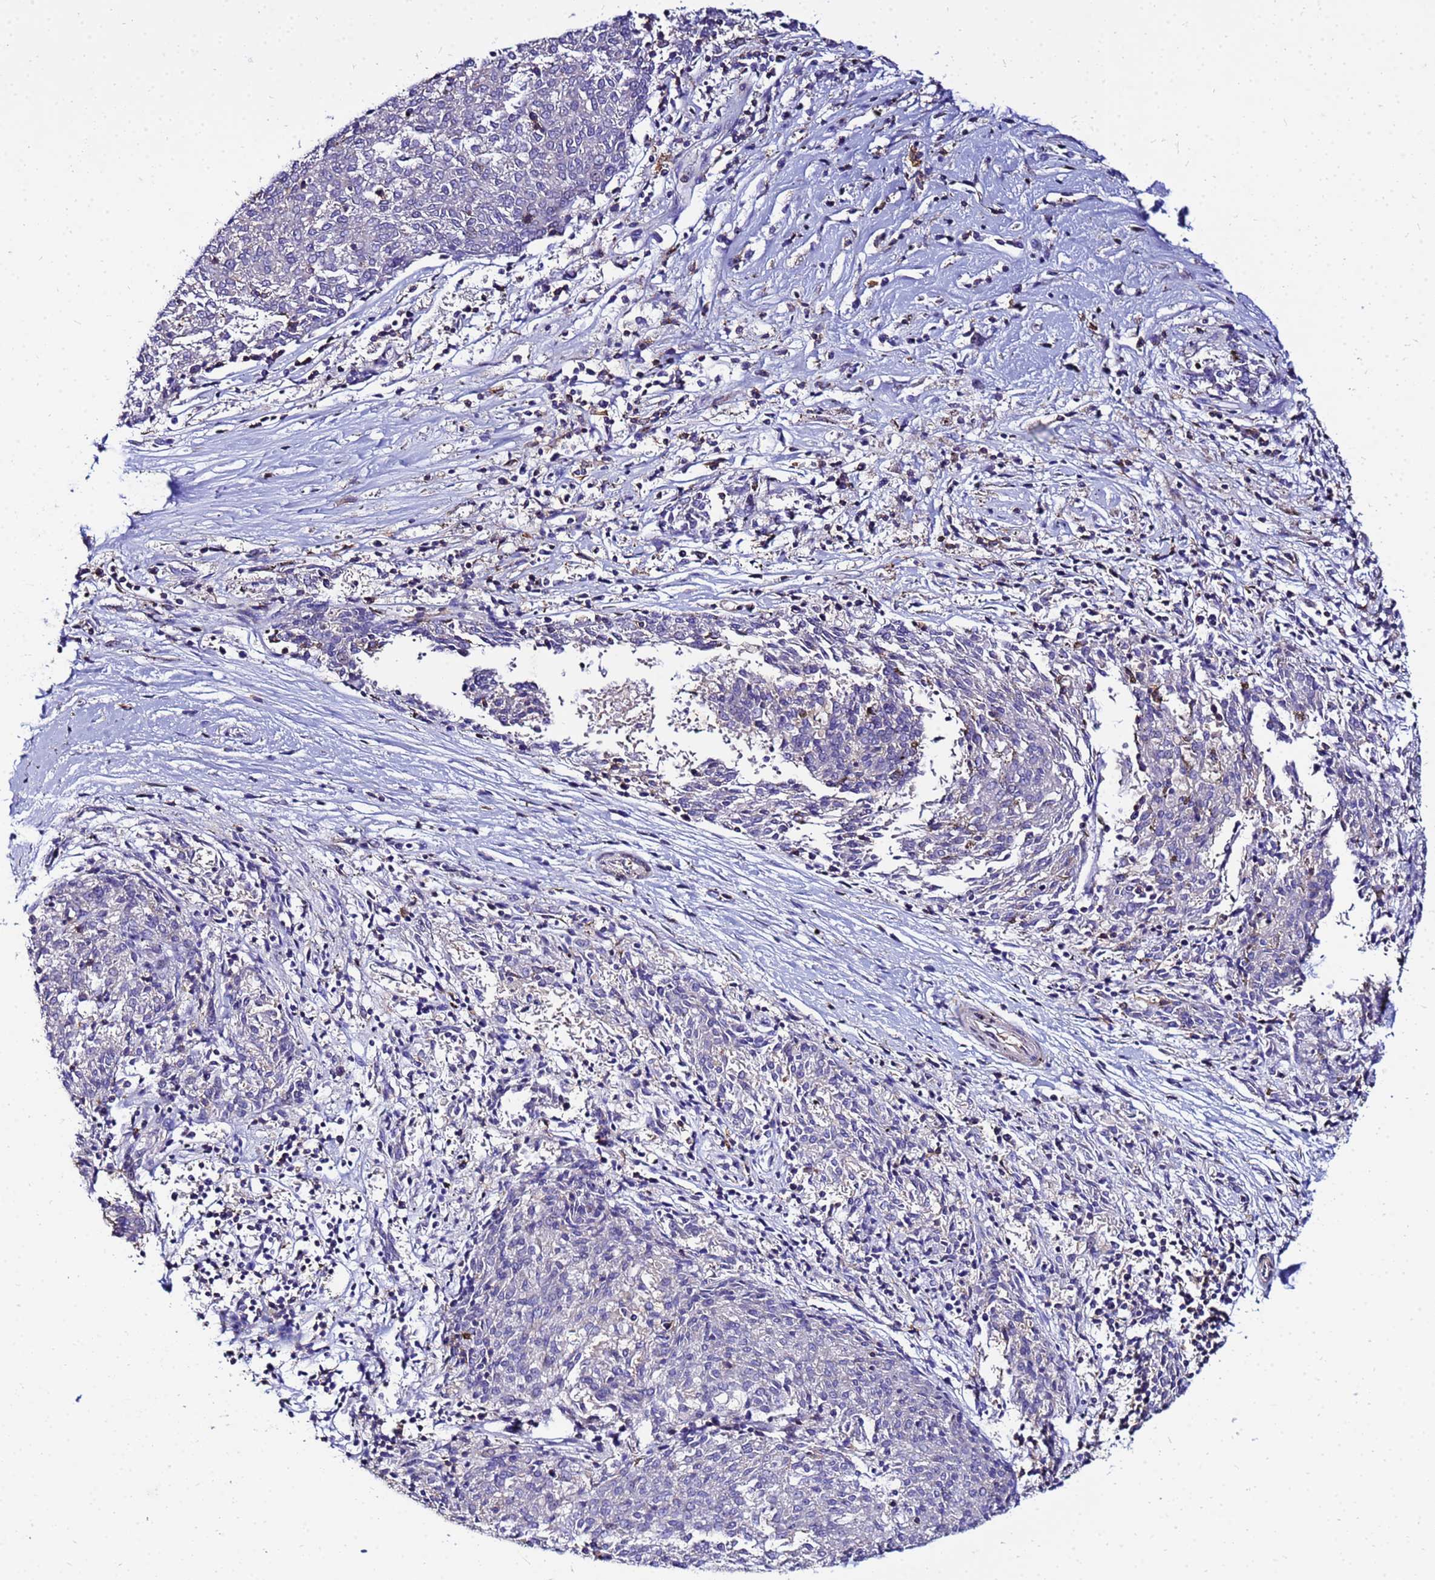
{"staining": {"intensity": "negative", "quantity": "none", "location": "none"}, "tissue": "melanoma", "cell_type": "Tumor cells", "image_type": "cancer", "snomed": [{"axis": "morphology", "description": "Malignant melanoma, NOS"}, {"axis": "topography", "description": "Skin"}], "caption": "The IHC histopathology image has no significant staining in tumor cells of melanoma tissue.", "gene": "DBNDD2", "patient": {"sex": "female", "age": 72}}